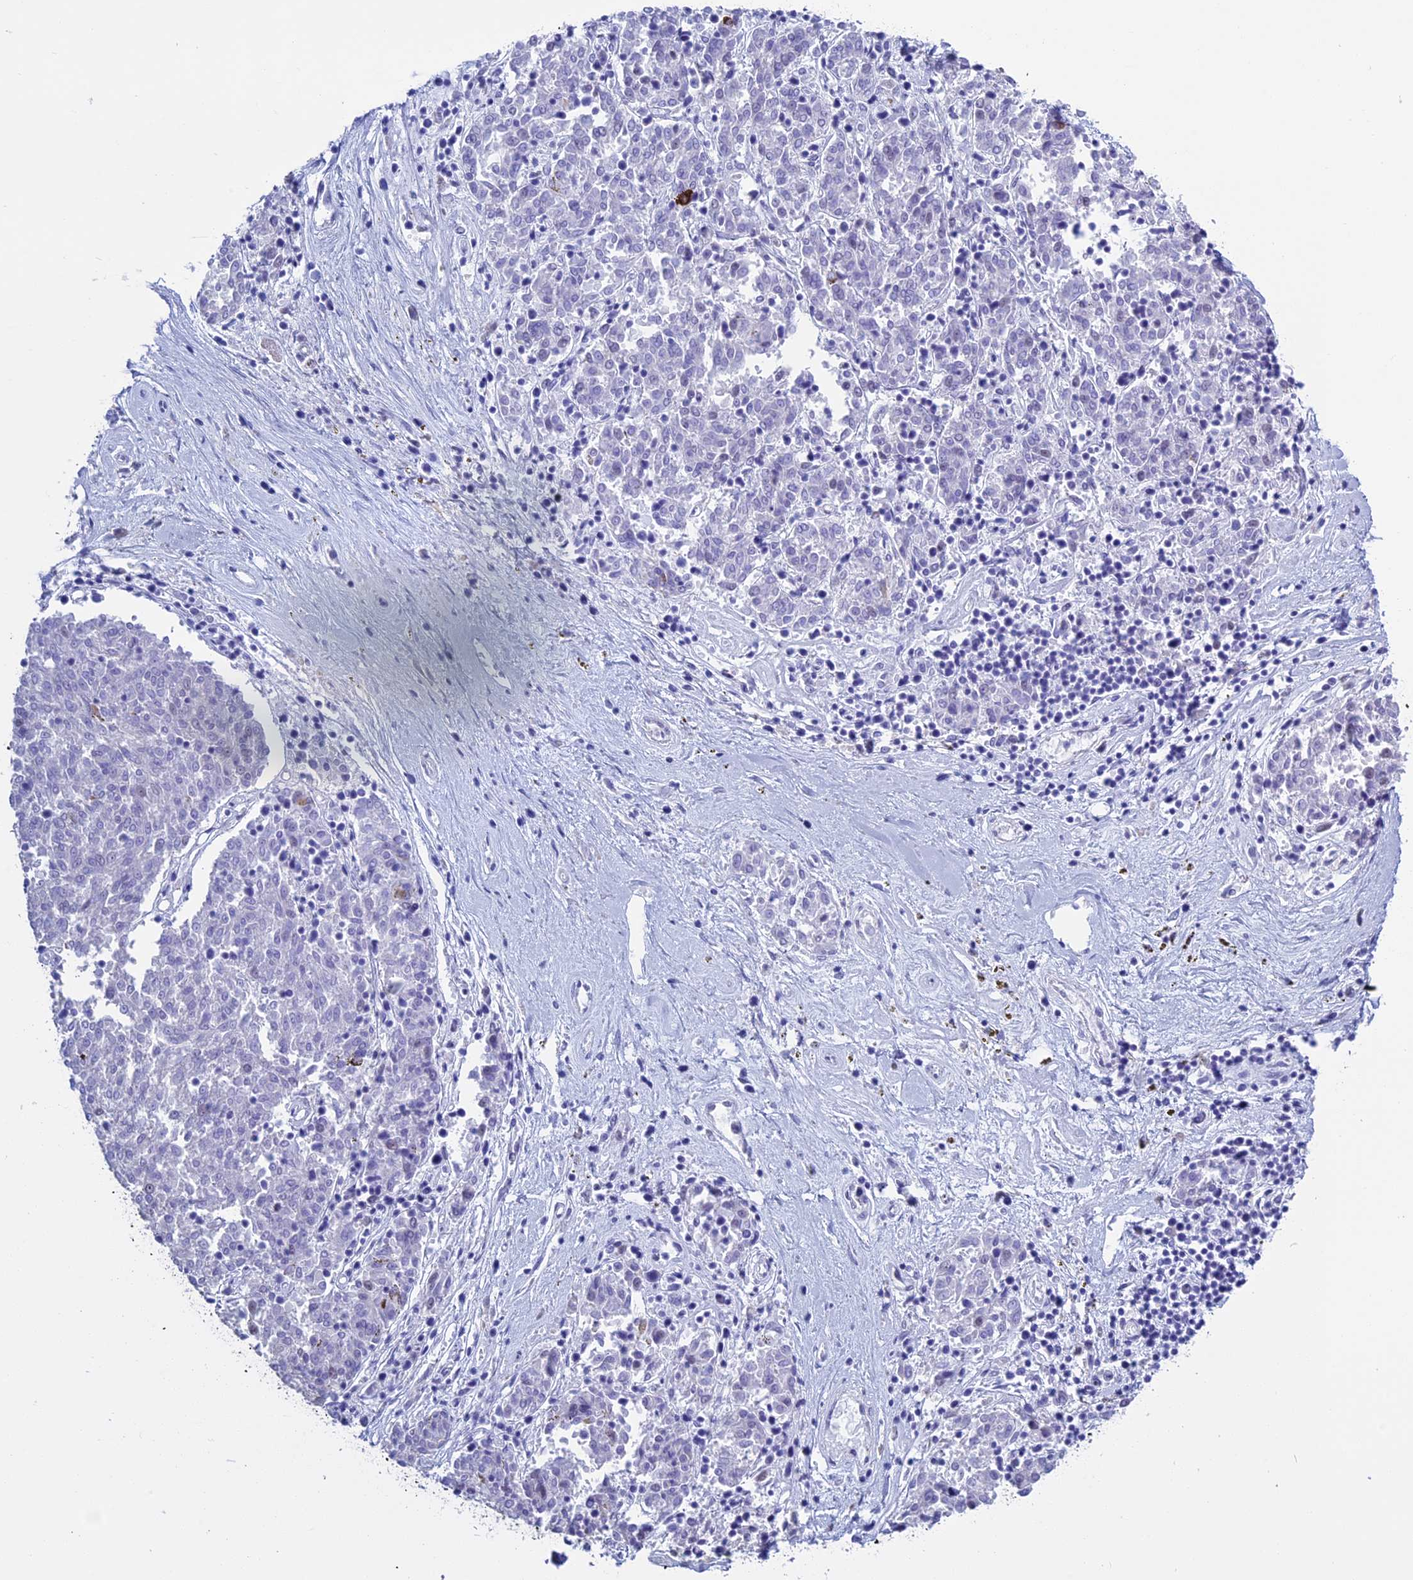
{"staining": {"intensity": "negative", "quantity": "none", "location": "none"}, "tissue": "melanoma", "cell_type": "Tumor cells", "image_type": "cancer", "snomed": [{"axis": "morphology", "description": "Malignant melanoma, NOS"}, {"axis": "topography", "description": "Skin"}], "caption": "Tumor cells show no significant positivity in malignant melanoma.", "gene": "KCTD21", "patient": {"sex": "female", "age": 72}}